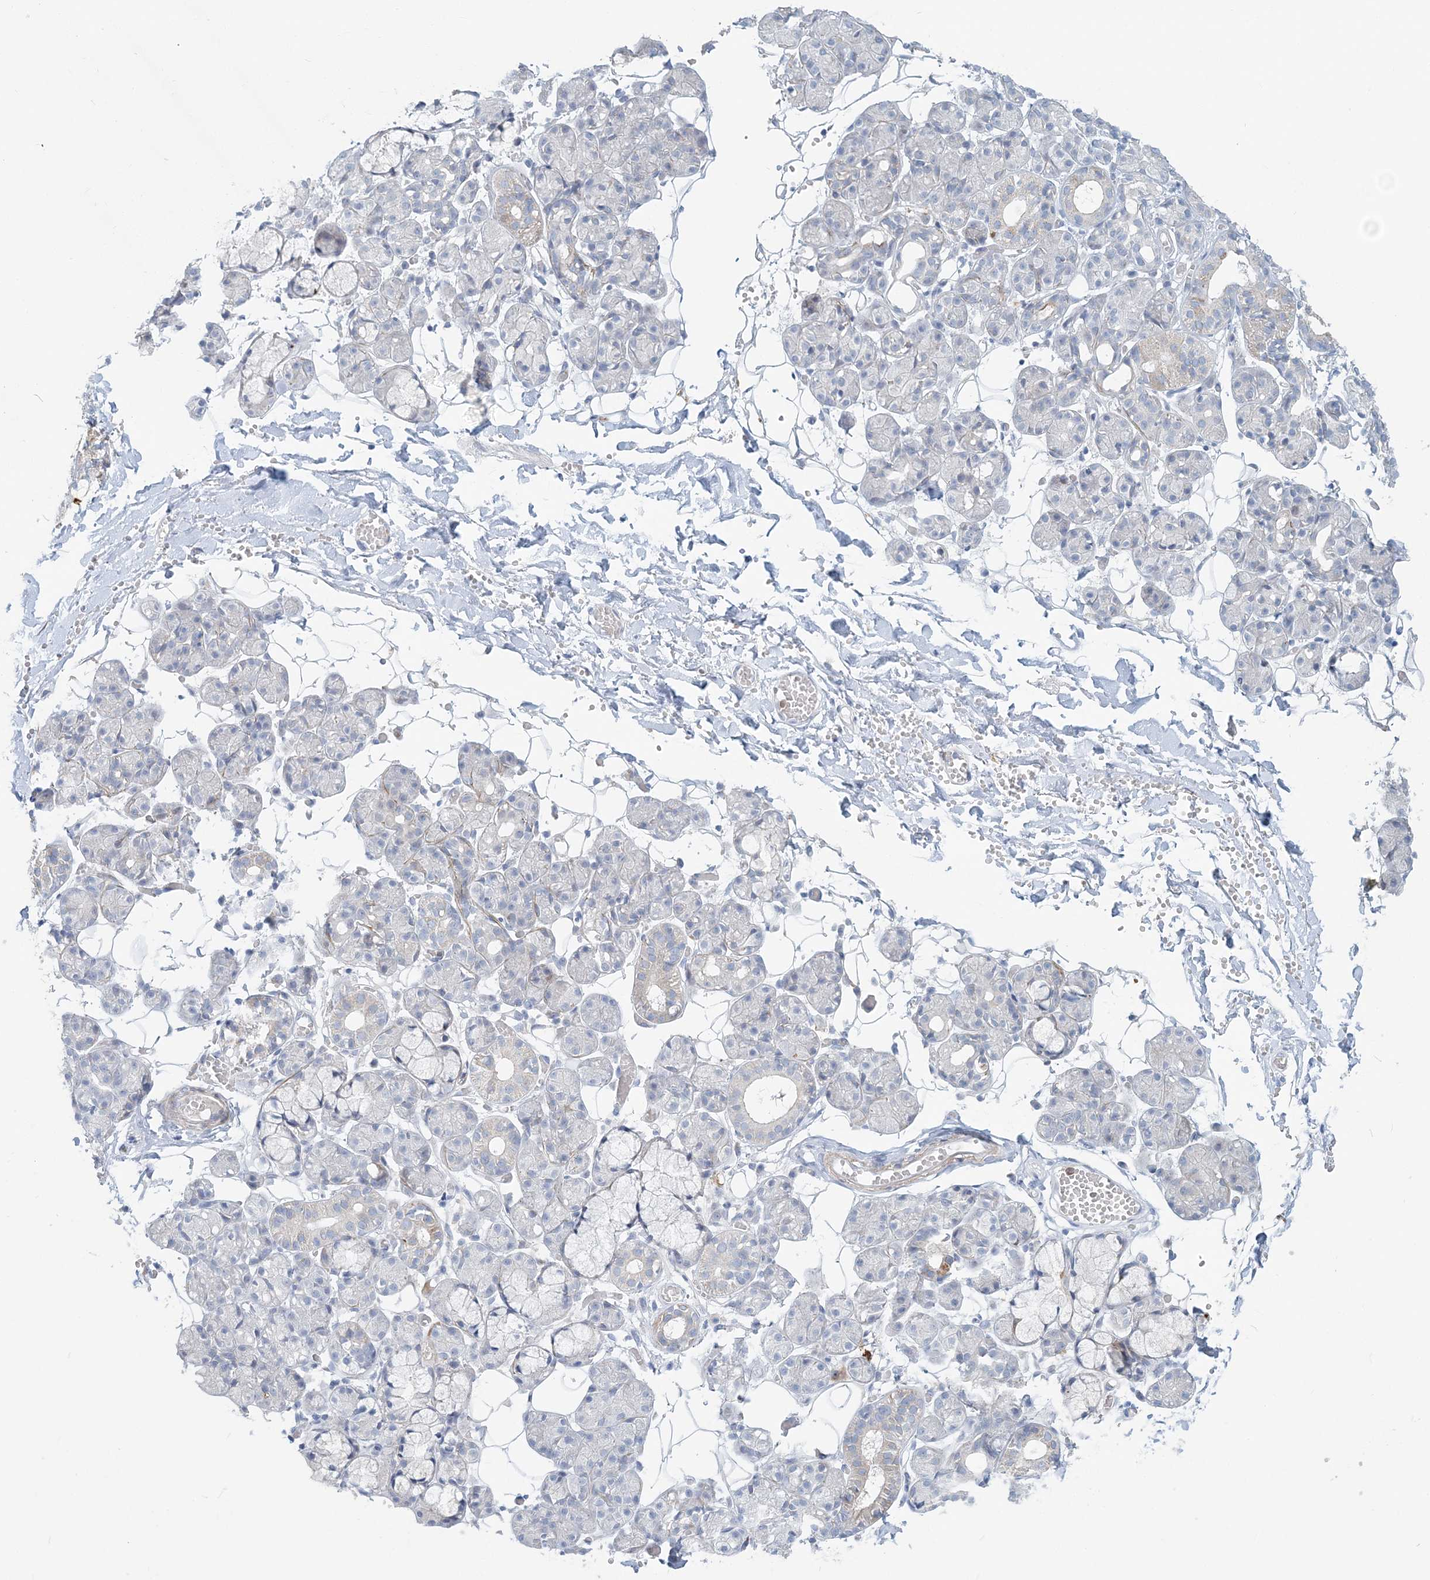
{"staining": {"intensity": "negative", "quantity": "none", "location": "none"}, "tissue": "salivary gland", "cell_type": "Glandular cells", "image_type": "normal", "snomed": [{"axis": "morphology", "description": "Normal tissue, NOS"}, {"axis": "topography", "description": "Salivary gland"}], "caption": "The IHC micrograph has no significant expression in glandular cells of salivary gland.", "gene": "DNAH5", "patient": {"sex": "male", "age": 63}}